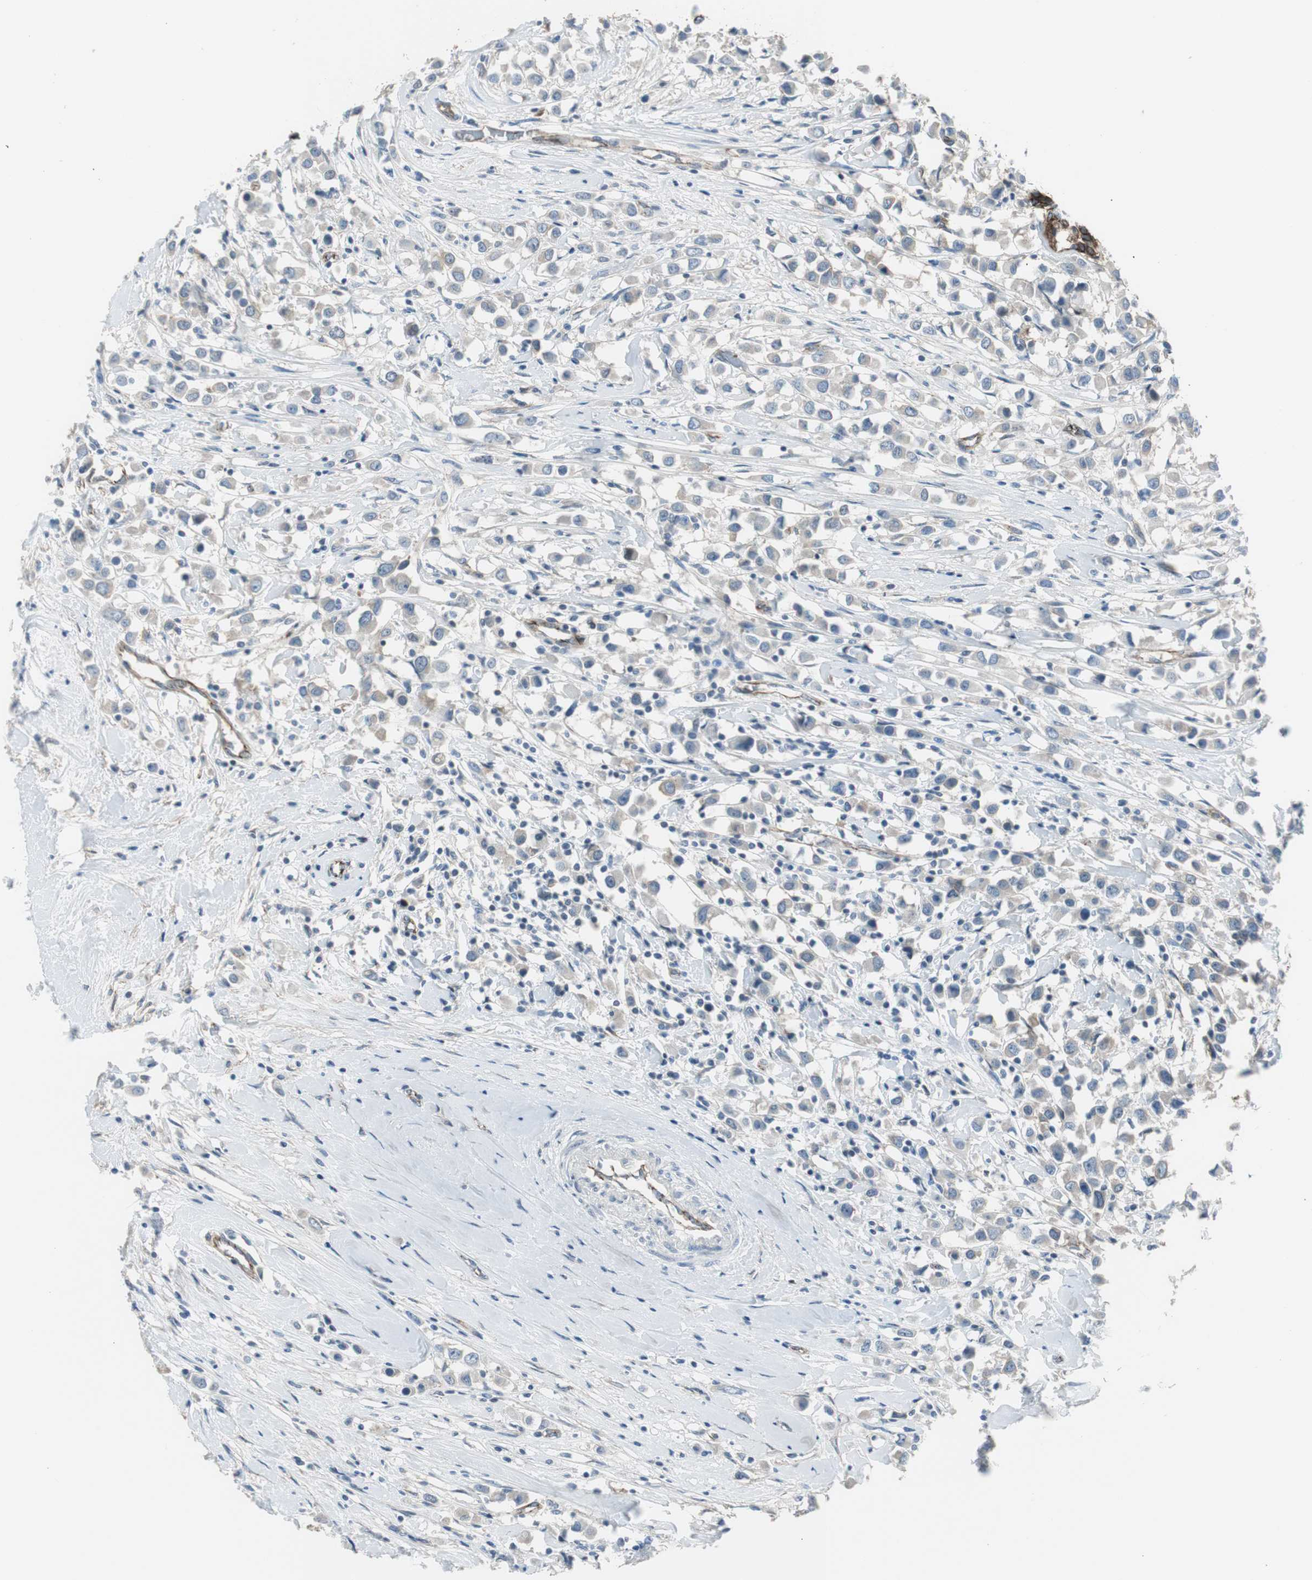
{"staining": {"intensity": "weak", "quantity": ">75%", "location": "cytoplasmic/membranous"}, "tissue": "breast cancer", "cell_type": "Tumor cells", "image_type": "cancer", "snomed": [{"axis": "morphology", "description": "Duct carcinoma"}, {"axis": "topography", "description": "Breast"}], "caption": "Human breast cancer stained with a brown dye exhibits weak cytoplasmic/membranous positive positivity in approximately >75% of tumor cells.", "gene": "STXBP4", "patient": {"sex": "female", "age": 61}}